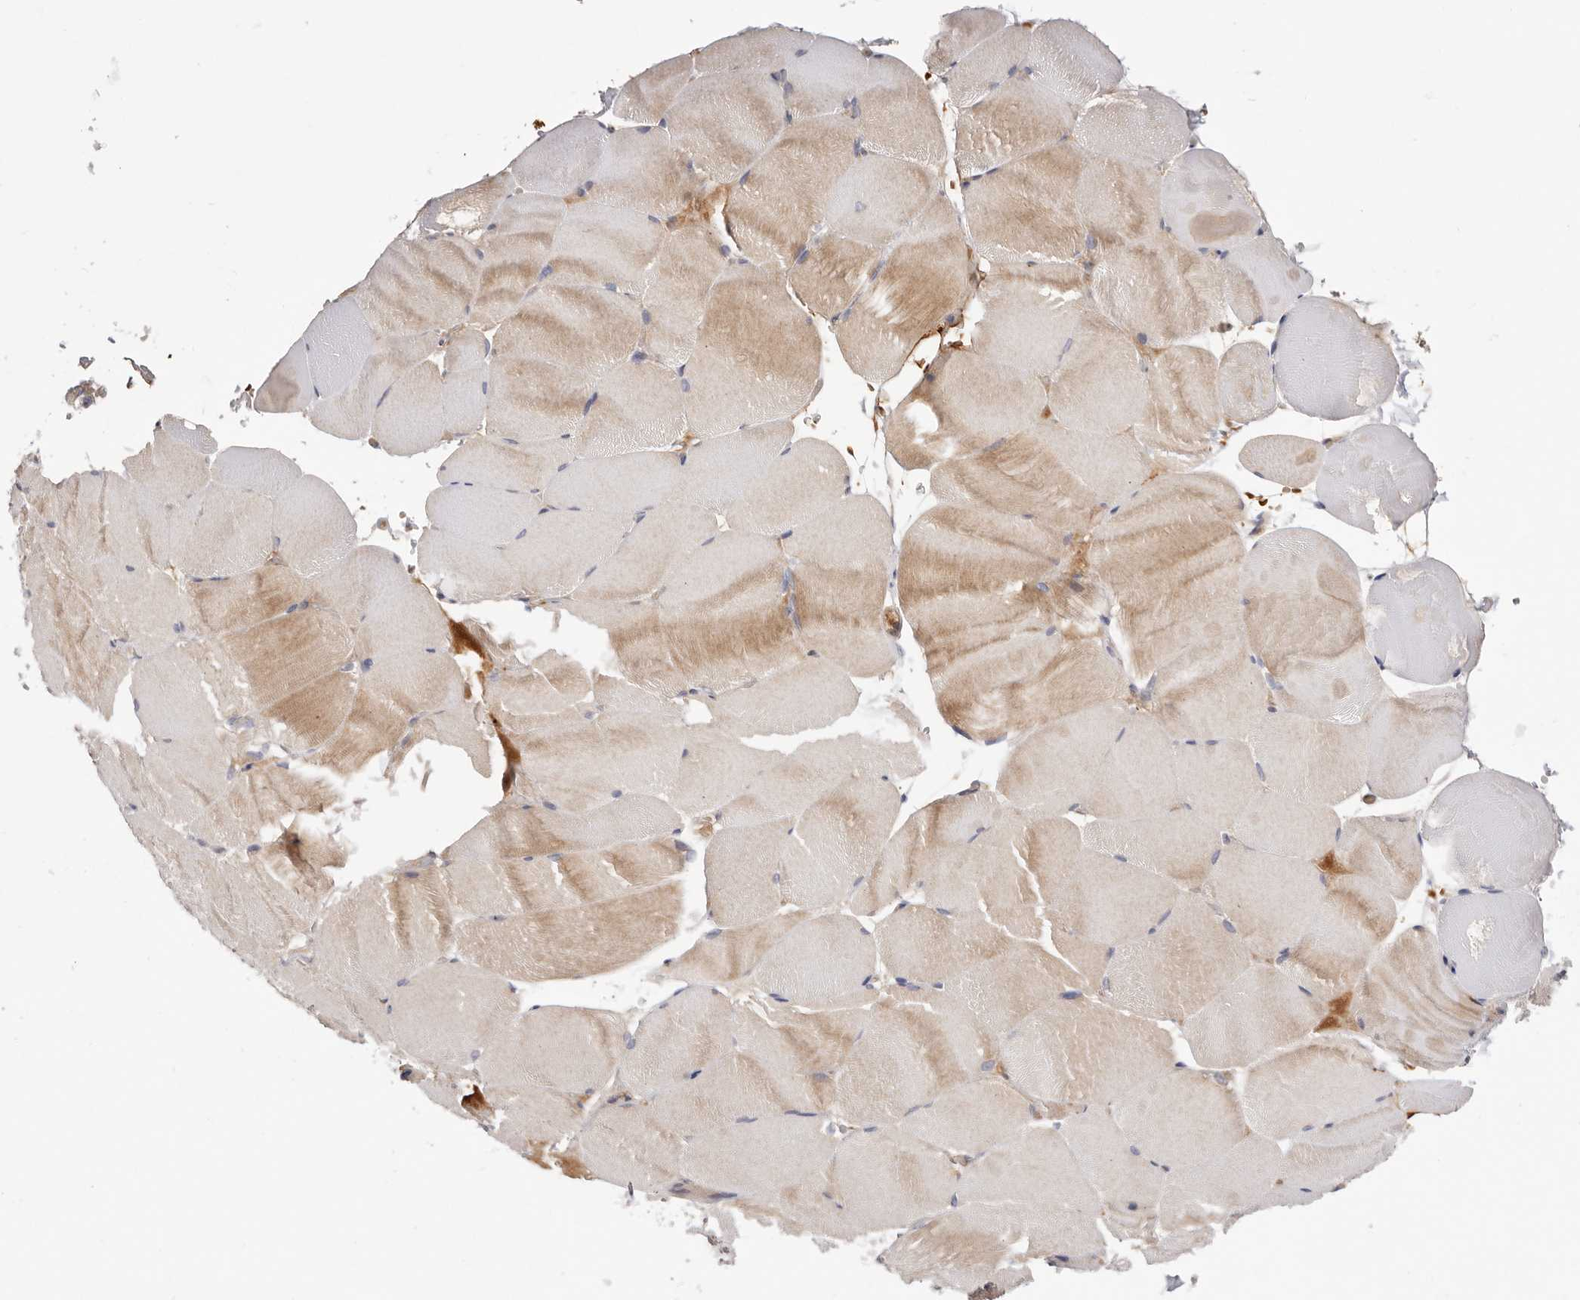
{"staining": {"intensity": "weak", "quantity": "25%-75%", "location": "cytoplasmic/membranous"}, "tissue": "skeletal muscle", "cell_type": "Myocytes", "image_type": "normal", "snomed": [{"axis": "morphology", "description": "Normal tissue, NOS"}, {"axis": "topography", "description": "Skeletal muscle"}, {"axis": "topography", "description": "Parathyroid gland"}], "caption": "The histopathology image displays immunohistochemical staining of benign skeletal muscle. There is weak cytoplasmic/membranous expression is seen in about 25%-75% of myocytes. Using DAB (3,3'-diaminobenzidine) (brown) and hematoxylin (blue) stains, captured at high magnification using brightfield microscopy.", "gene": "RNF213", "patient": {"sex": "female", "age": 37}}